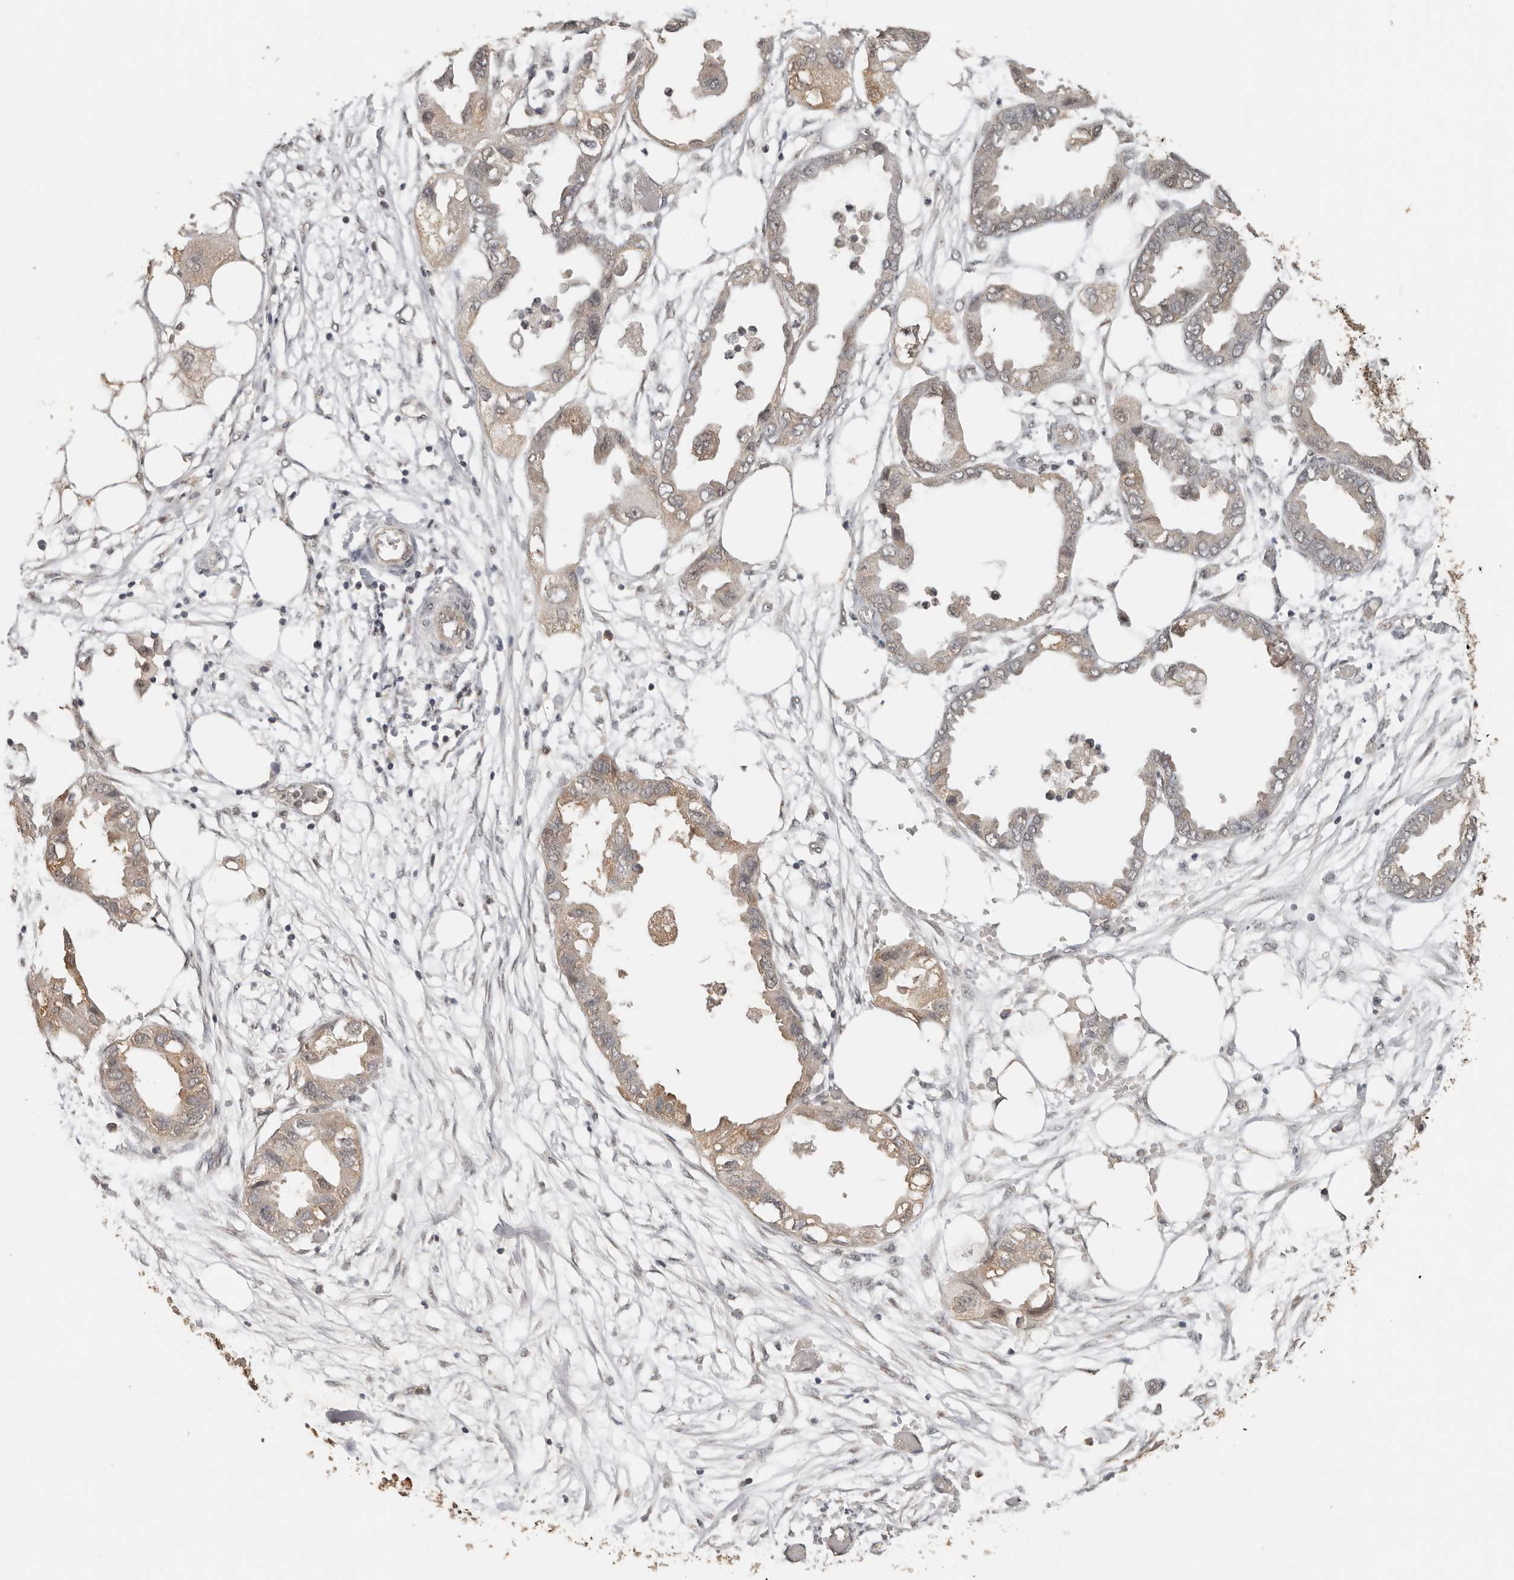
{"staining": {"intensity": "moderate", "quantity": ">75%", "location": "cytoplasmic/membranous,nuclear"}, "tissue": "endometrial cancer", "cell_type": "Tumor cells", "image_type": "cancer", "snomed": [{"axis": "morphology", "description": "Adenocarcinoma, NOS"}, {"axis": "morphology", "description": "Adenocarcinoma, metastatic, NOS"}, {"axis": "topography", "description": "Adipose tissue"}, {"axis": "topography", "description": "Endometrium"}], "caption": "Brown immunohistochemical staining in adenocarcinoma (endometrial) demonstrates moderate cytoplasmic/membranous and nuclear positivity in about >75% of tumor cells. (IHC, brightfield microscopy, high magnification).", "gene": "SEC14L1", "patient": {"sex": "female", "age": 67}}